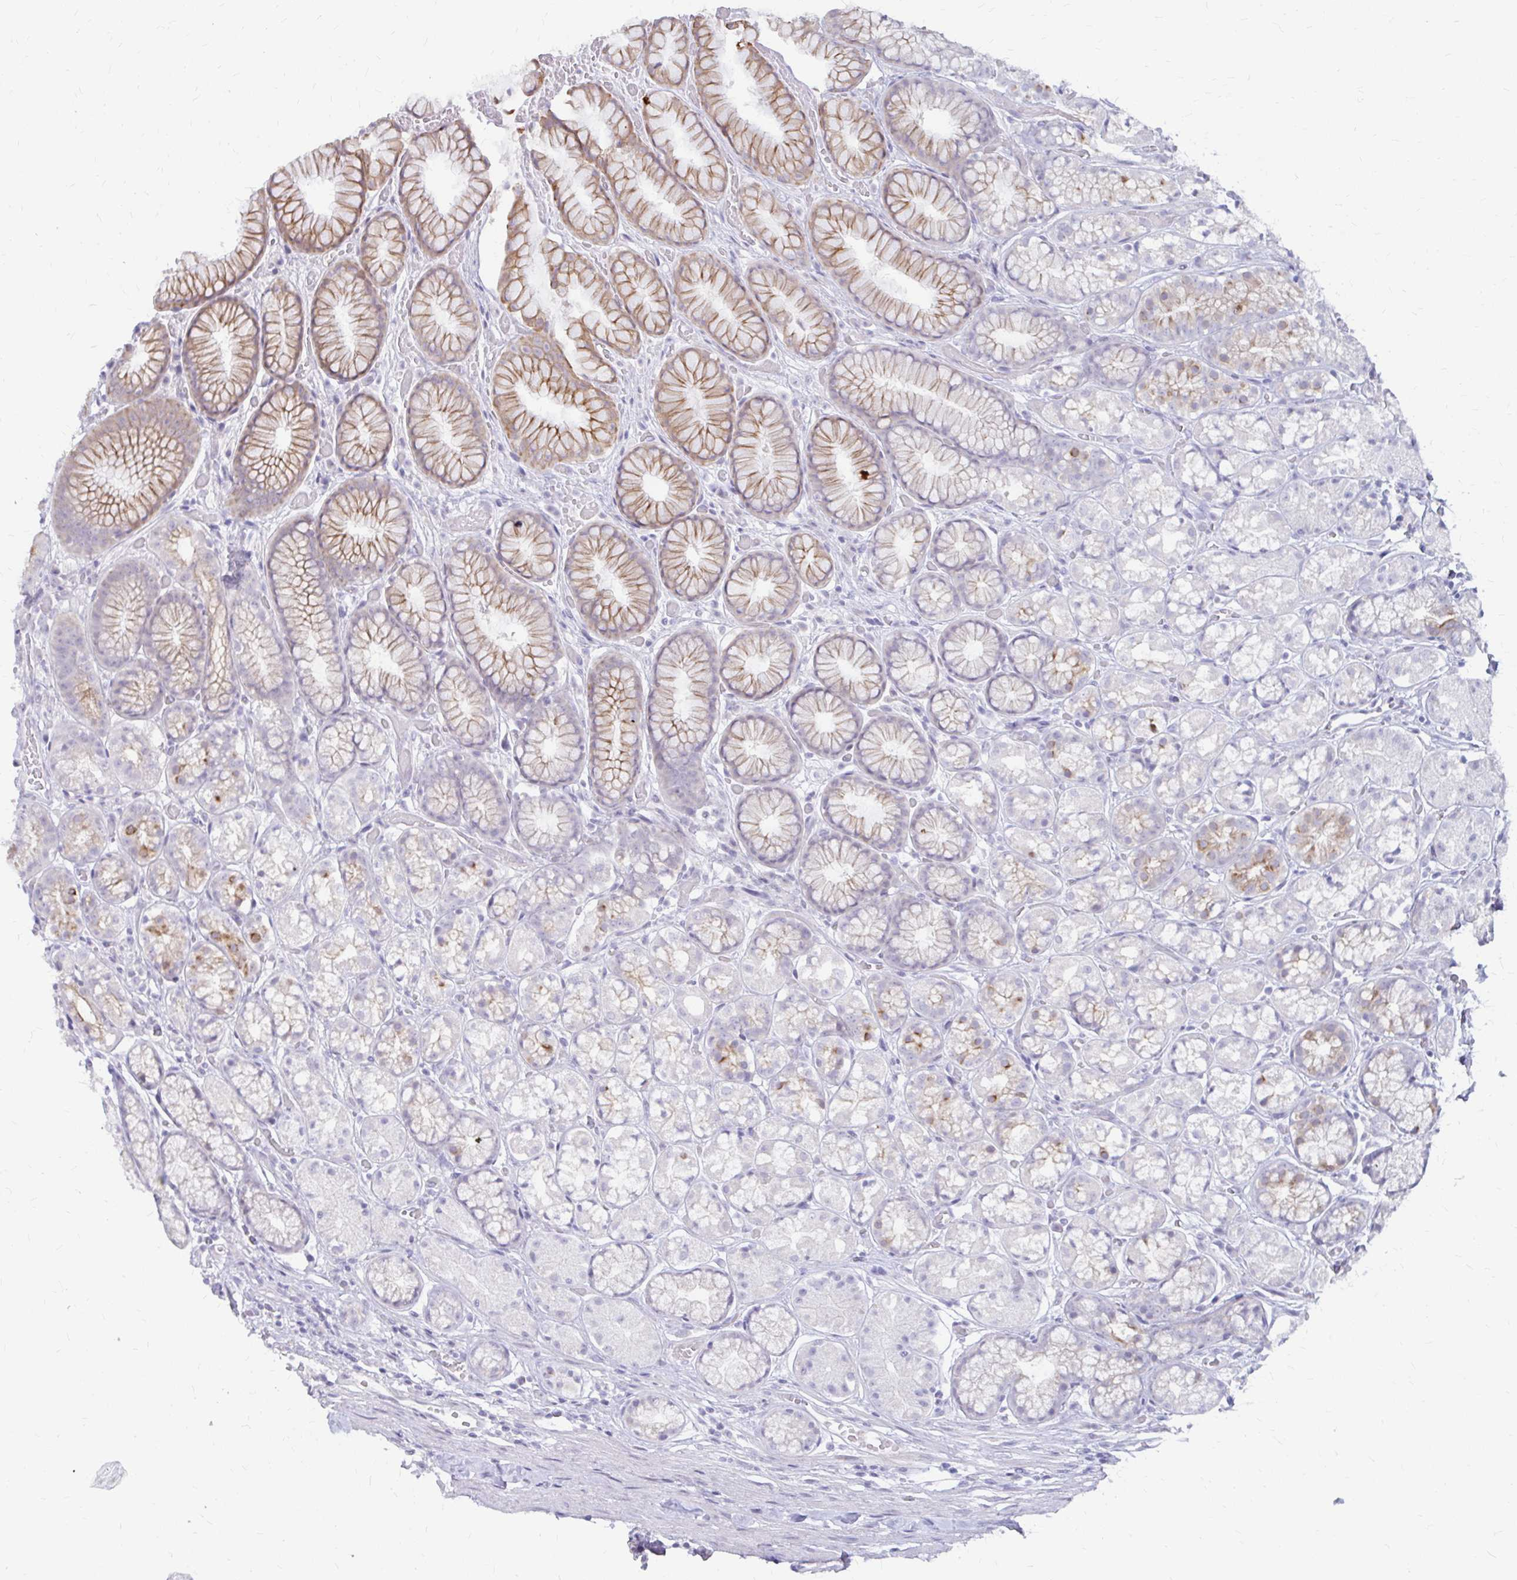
{"staining": {"intensity": "moderate", "quantity": "25%-75%", "location": "cytoplasmic/membranous"}, "tissue": "stomach", "cell_type": "Glandular cells", "image_type": "normal", "snomed": [{"axis": "morphology", "description": "Normal tissue, NOS"}, {"axis": "topography", "description": "Smooth muscle"}, {"axis": "topography", "description": "Stomach"}], "caption": "Immunohistochemistry micrograph of normal stomach: stomach stained using IHC shows medium levels of moderate protein expression localized specifically in the cytoplasmic/membranous of glandular cells, appearing as a cytoplasmic/membranous brown color.", "gene": "RGS16", "patient": {"sex": "male", "age": 70}}